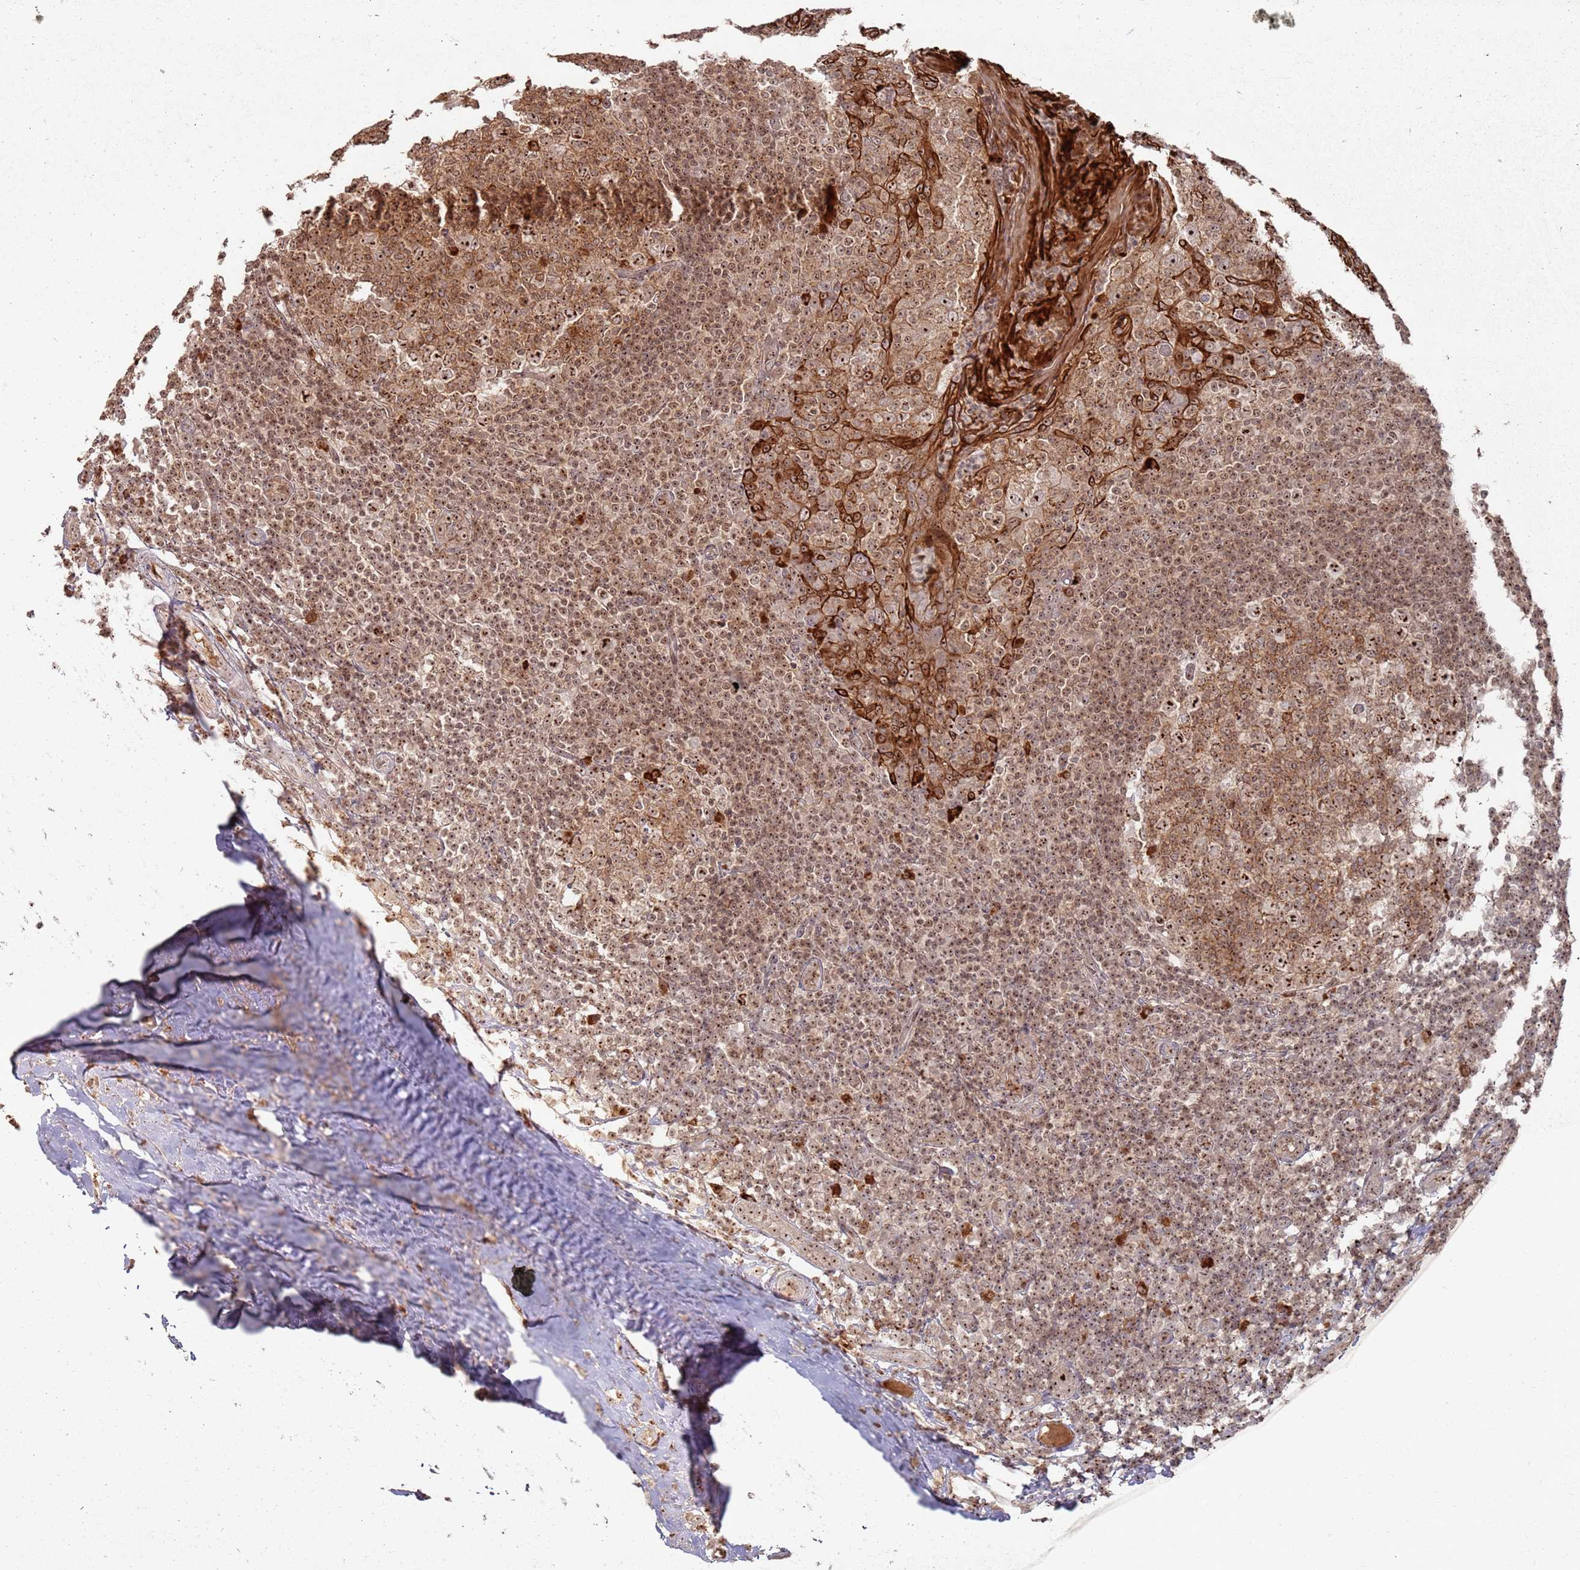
{"staining": {"intensity": "moderate", "quantity": ">75%", "location": "cytoplasmic/membranous,nuclear"}, "tissue": "tonsil", "cell_type": "Germinal center cells", "image_type": "normal", "snomed": [{"axis": "morphology", "description": "Normal tissue, NOS"}, {"axis": "topography", "description": "Tonsil"}], "caption": "Immunohistochemical staining of unremarkable tonsil exhibits >75% levels of moderate cytoplasmic/membranous,nuclear protein expression in about >75% of germinal center cells.", "gene": "UTP11", "patient": {"sex": "female", "age": 19}}